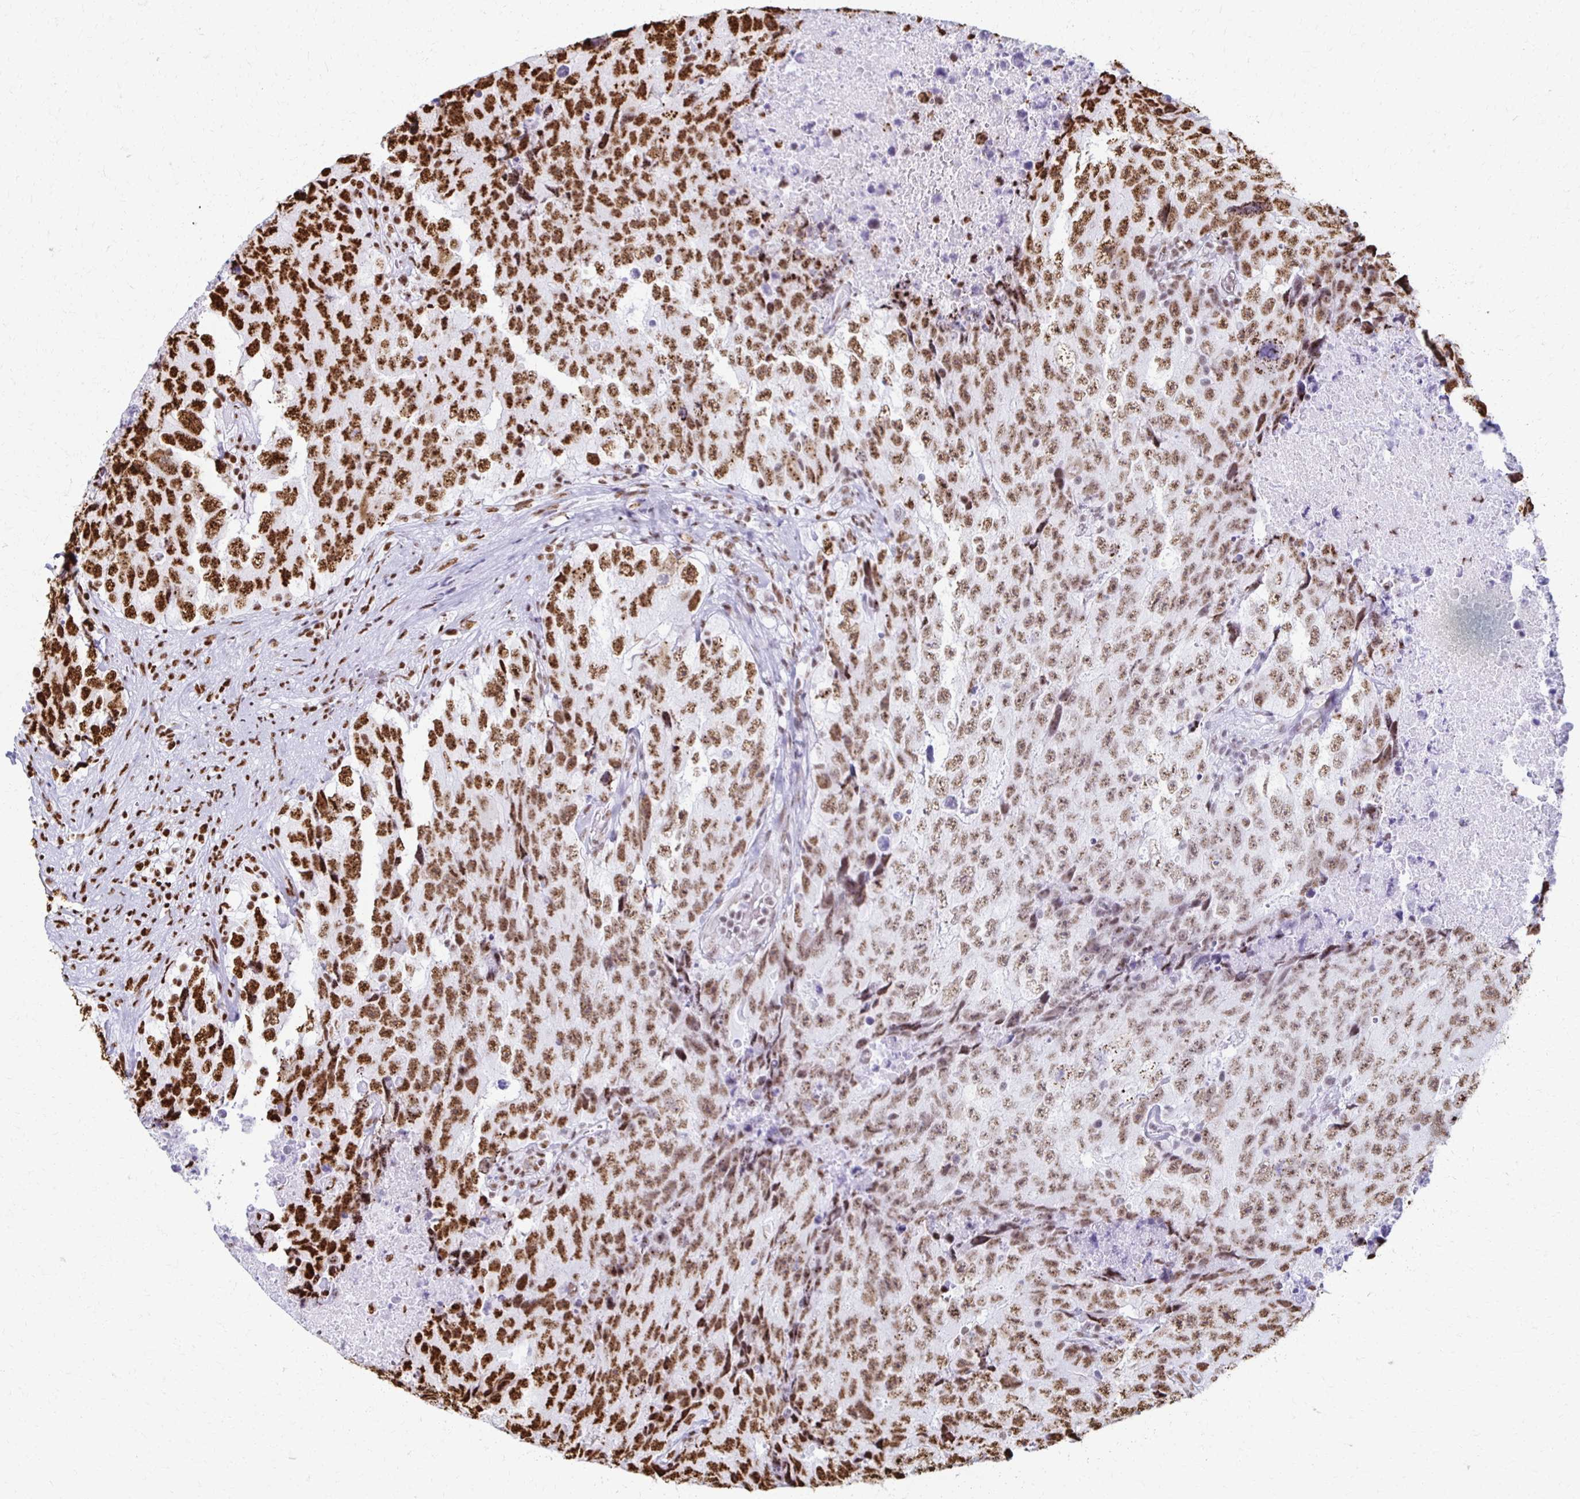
{"staining": {"intensity": "moderate", "quantity": ">75%", "location": "nuclear"}, "tissue": "testis cancer", "cell_type": "Tumor cells", "image_type": "cancer", "snomed": [{"axis": "morphology", "description": "Carcinoma, Embryonal, NOS"}, {"axis": "topography", "description": "Testis"}], "caption": "A brown stain shows moderate nuclear expression of a protein in testis cancer (embryonal carcinoma) tumor cells.", "gene": "NONO", "patient": {"sex": "male", "age": 24}}